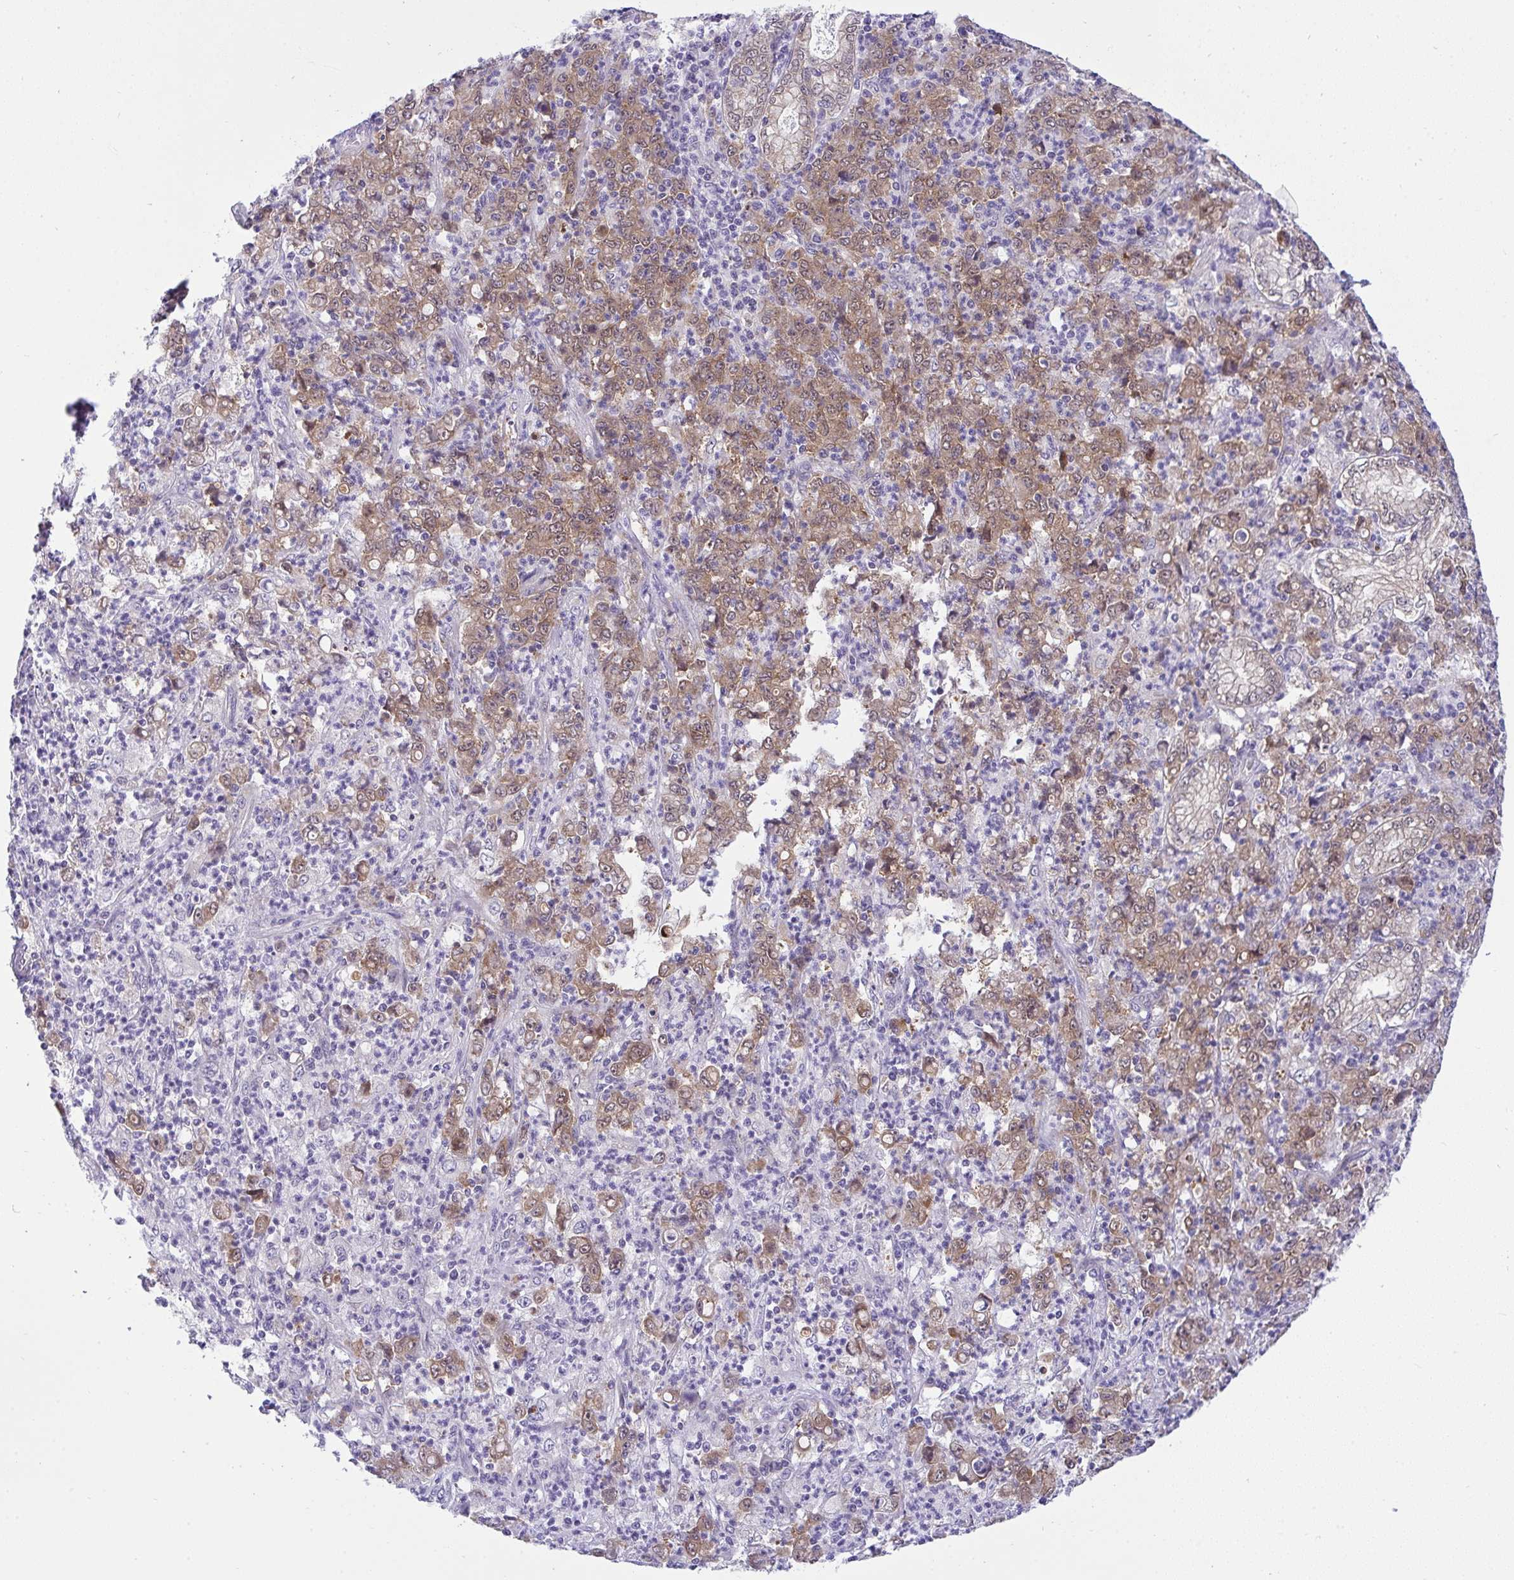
{"staining": {"intensity": "moderate", "quantity": ">75%", "location": "cytoplasmic/membranous,nuclear"}, "tissue": "stomach cancer", "cell_type": "Tumor cells", "image_type": "cancer", "snomed": [{"axis": "morphology", "description": "Adenocarcinoma, NOS"}, {"axis": "topography", "description": "Stomach, lower"}], "caption": "Adenocarcinoma (stomach) stained with a brown dye exhibits moderate cytoplasmic/membranous and nuclear positive positivity in about >75% of tumor cells.", "gene": "HOXD12", "patient": {"sex": "female", "age": 71}}